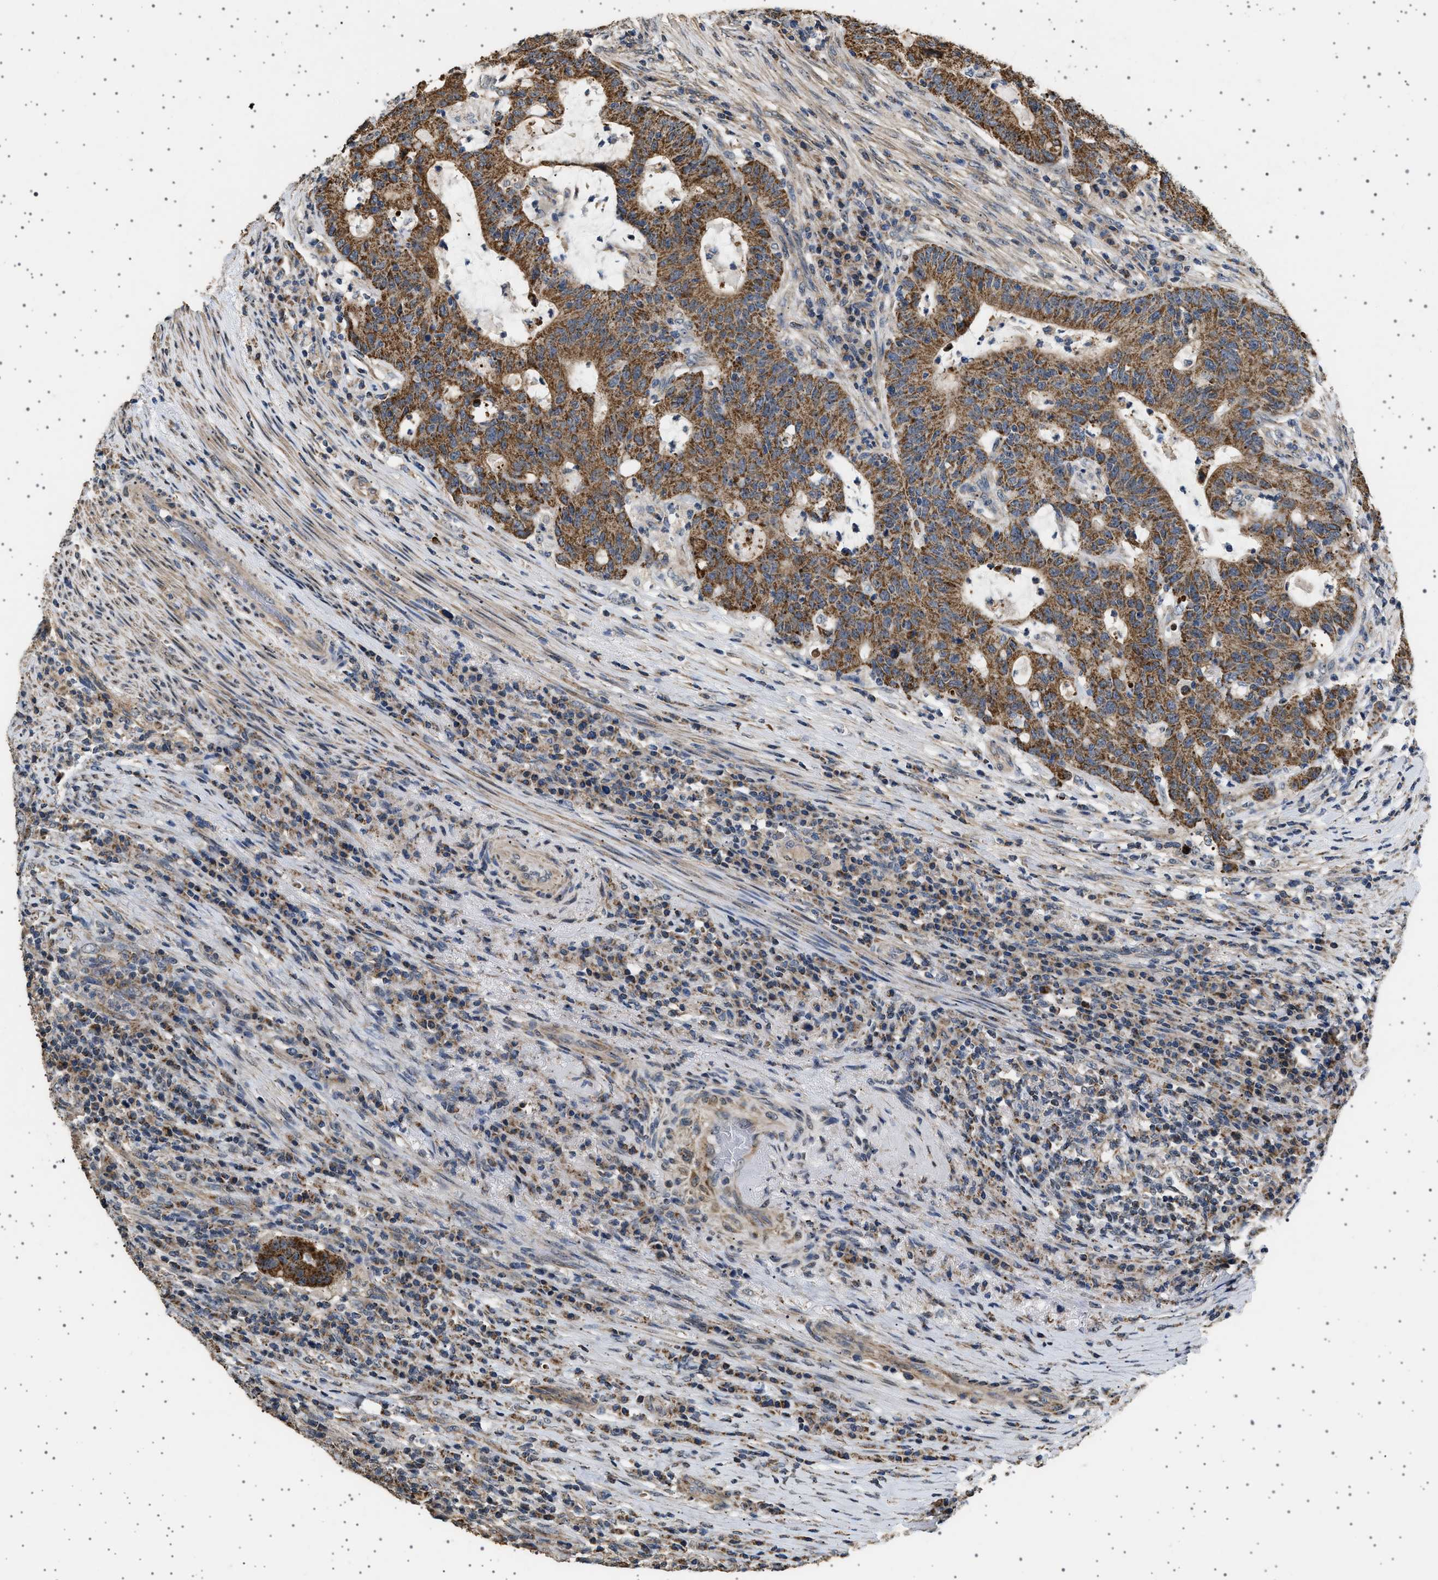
{"staining": {"intensity": "moderate", "quantity": ">75%", "location": "cytoplasmic/membranous"}, "tissue": "colorectal cancer", "cell_type": "Tumor cells", "image_type": "cancer", "snomed": [{"axis": "morphology", "description": "Normal tissue, NOS"}, {"axis": "morphology", "description": "Adenocarcinoma, NOS"}, {"axis": "topography", "description": "Colon"}], "caption": "This photomicrograph shows colorectal adenocarcinoma stained with IHC to label a protein in brown. The cytoplasmic/membranous of tumor cells show moderate positivity for the protein. Nuclei are counter-stained blue.", "gene": "KCNA4", "patient": {"sex": "female", "age": 75}}